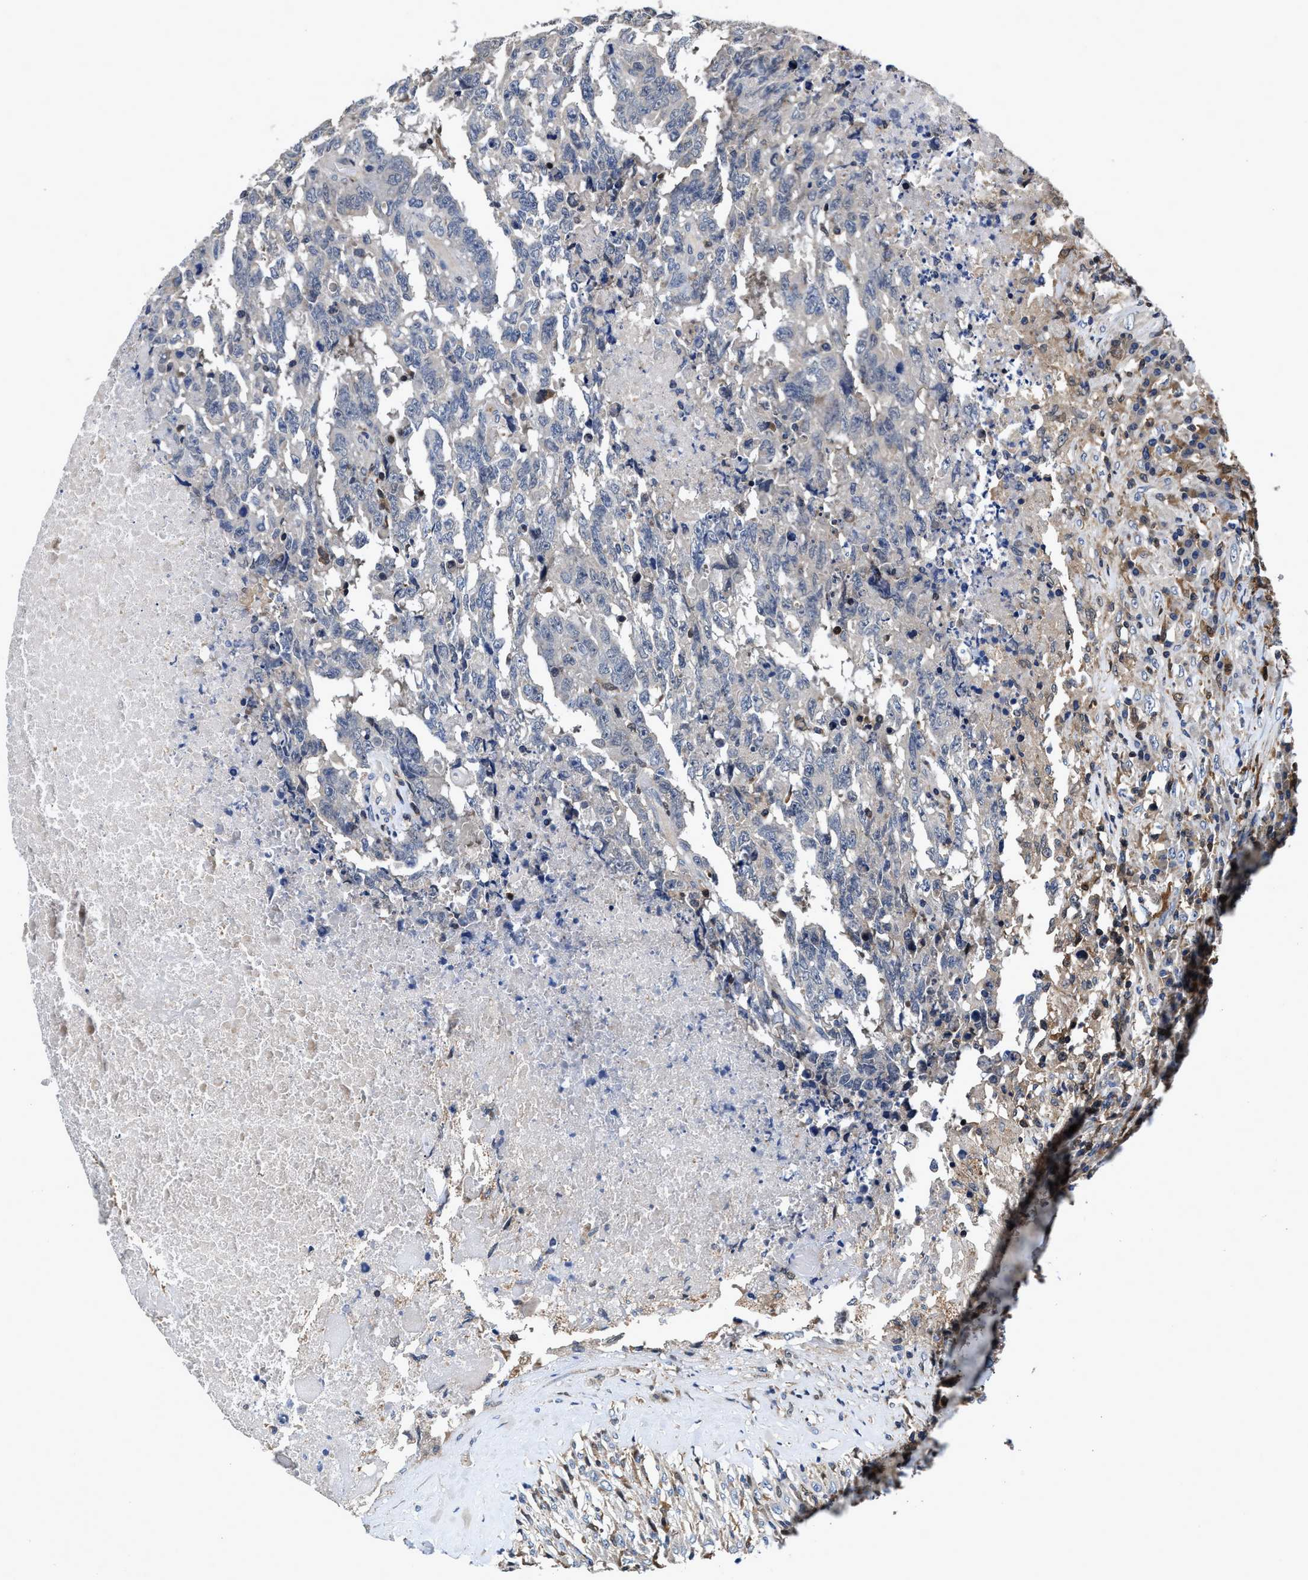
{"staining": {"intensity": "negative", "quantity": "none", "location": "none"}, "tissue": "testis cancer", "cell_type": "Tumor cells", "image_type": "cancer", "snomed": [{"axis": "morphology", "description": "Necrosis, NOS"}, {"axis": "morphology", "description": "Carcinoma, Embryonal, NOS"}, {"axis": "topography", "description": "Testis"}], "caption": "Immunohistochemistry (IHC) histopathology image of neoplastic tissue: embryonal carcinoma (testis) stained with DAB demonstrates no significant protein positivity in tumor cells.", "gene": "RGS10", "patient": {"sex": "male", "age": 19}}